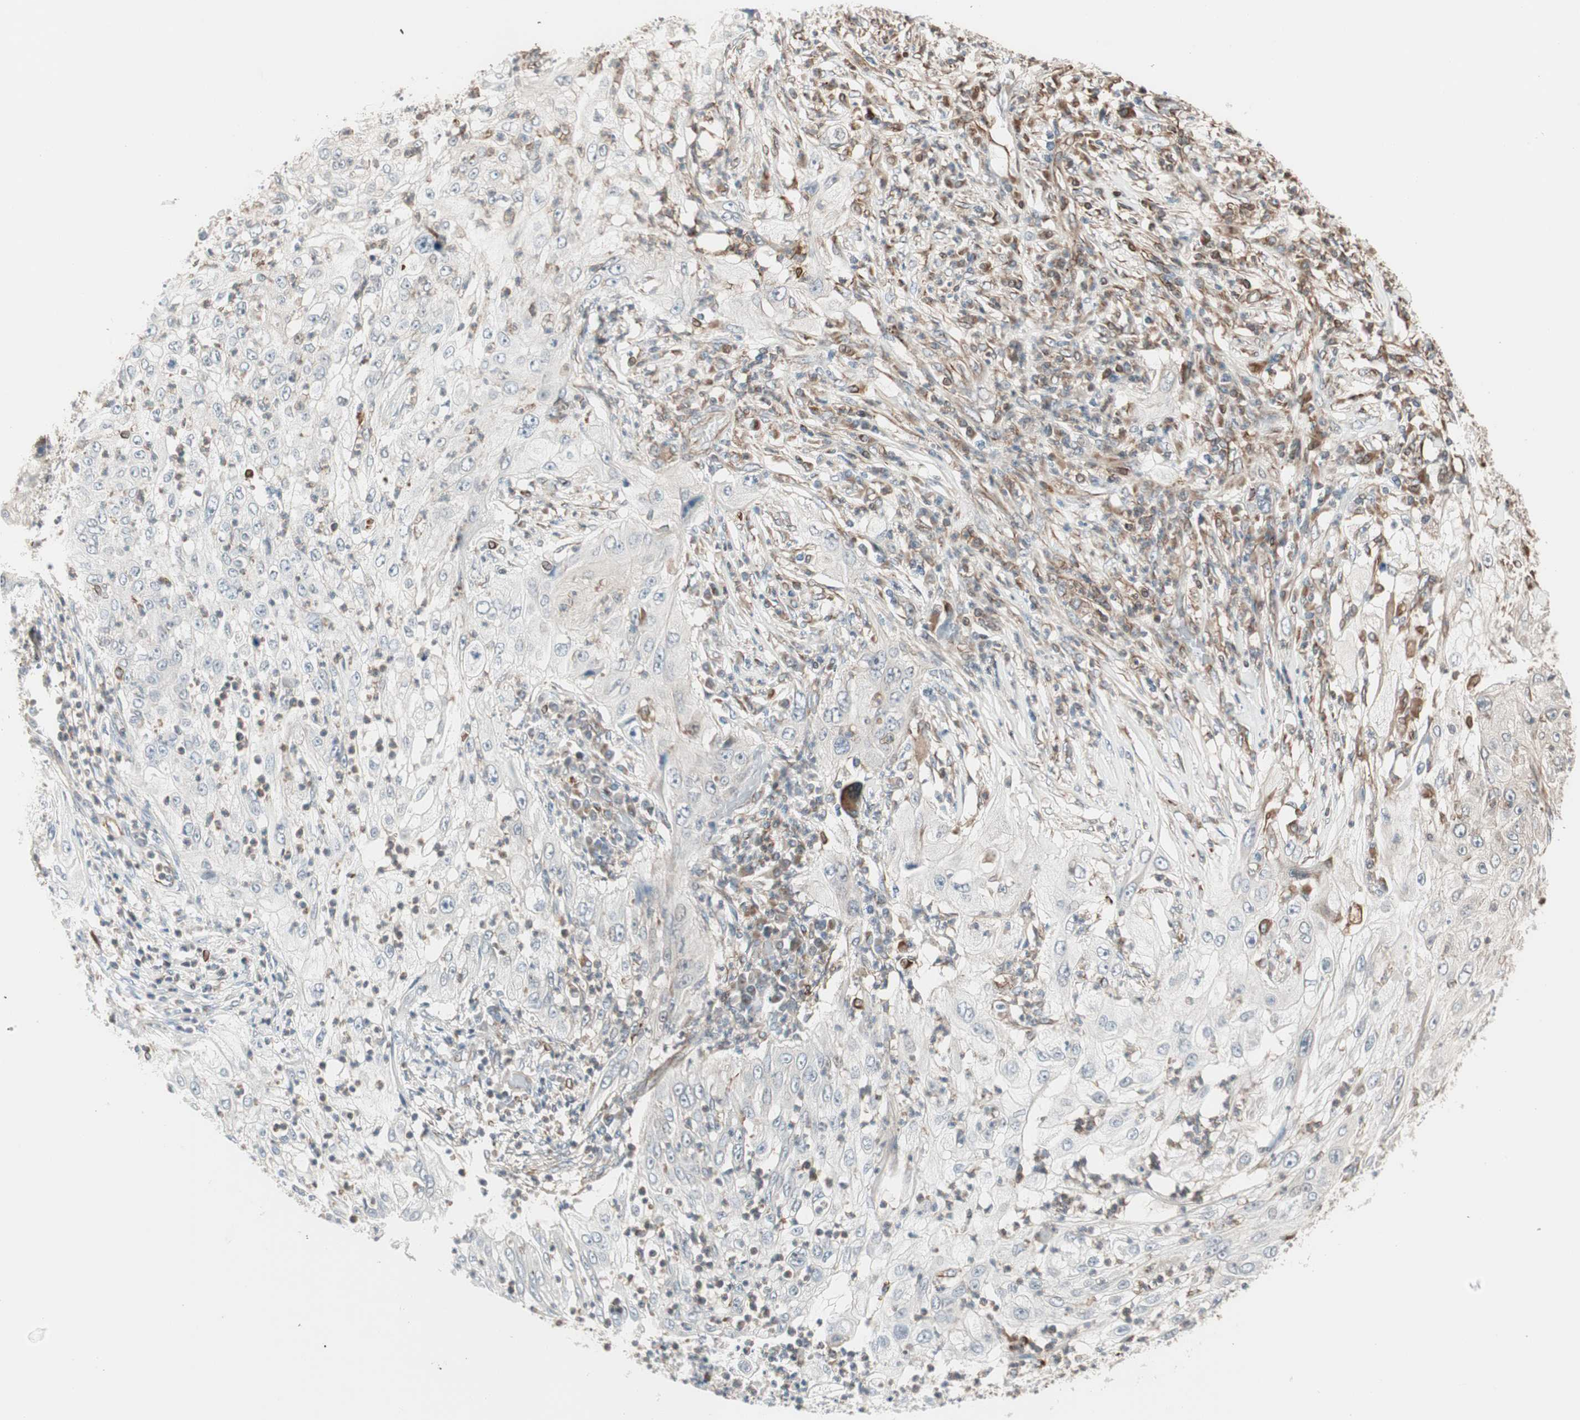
{"staining": {"intensity": "negative", "quantity": "none", "location": "none"}, "tissue": "lung cancer", "cell_type": "Tumor cells", "image_type": "cancer", "snomed": [{"axis": "morphology", "description": "Inflammation, NOS"}, {"axis": "morphology", "description": "Squamous cell carcinoma, NOS"}, {"axis": "topography", "description": "Lymph node"}, {"axis": "topography", "description": "Soft tissue"}, {"axis": "topography", "description": "Lung"}], "caption": "Immunohistochemistry micrograph of neoplastic tissue: human lung cancer (squamous cell carcinoma) stained with DAB (3,3'-diaminobenzidine) demonstrates no significant protein positivity in tumor cells.", "gene": "MAD2L2", "patient": {"sex": "male", "age": 66}}